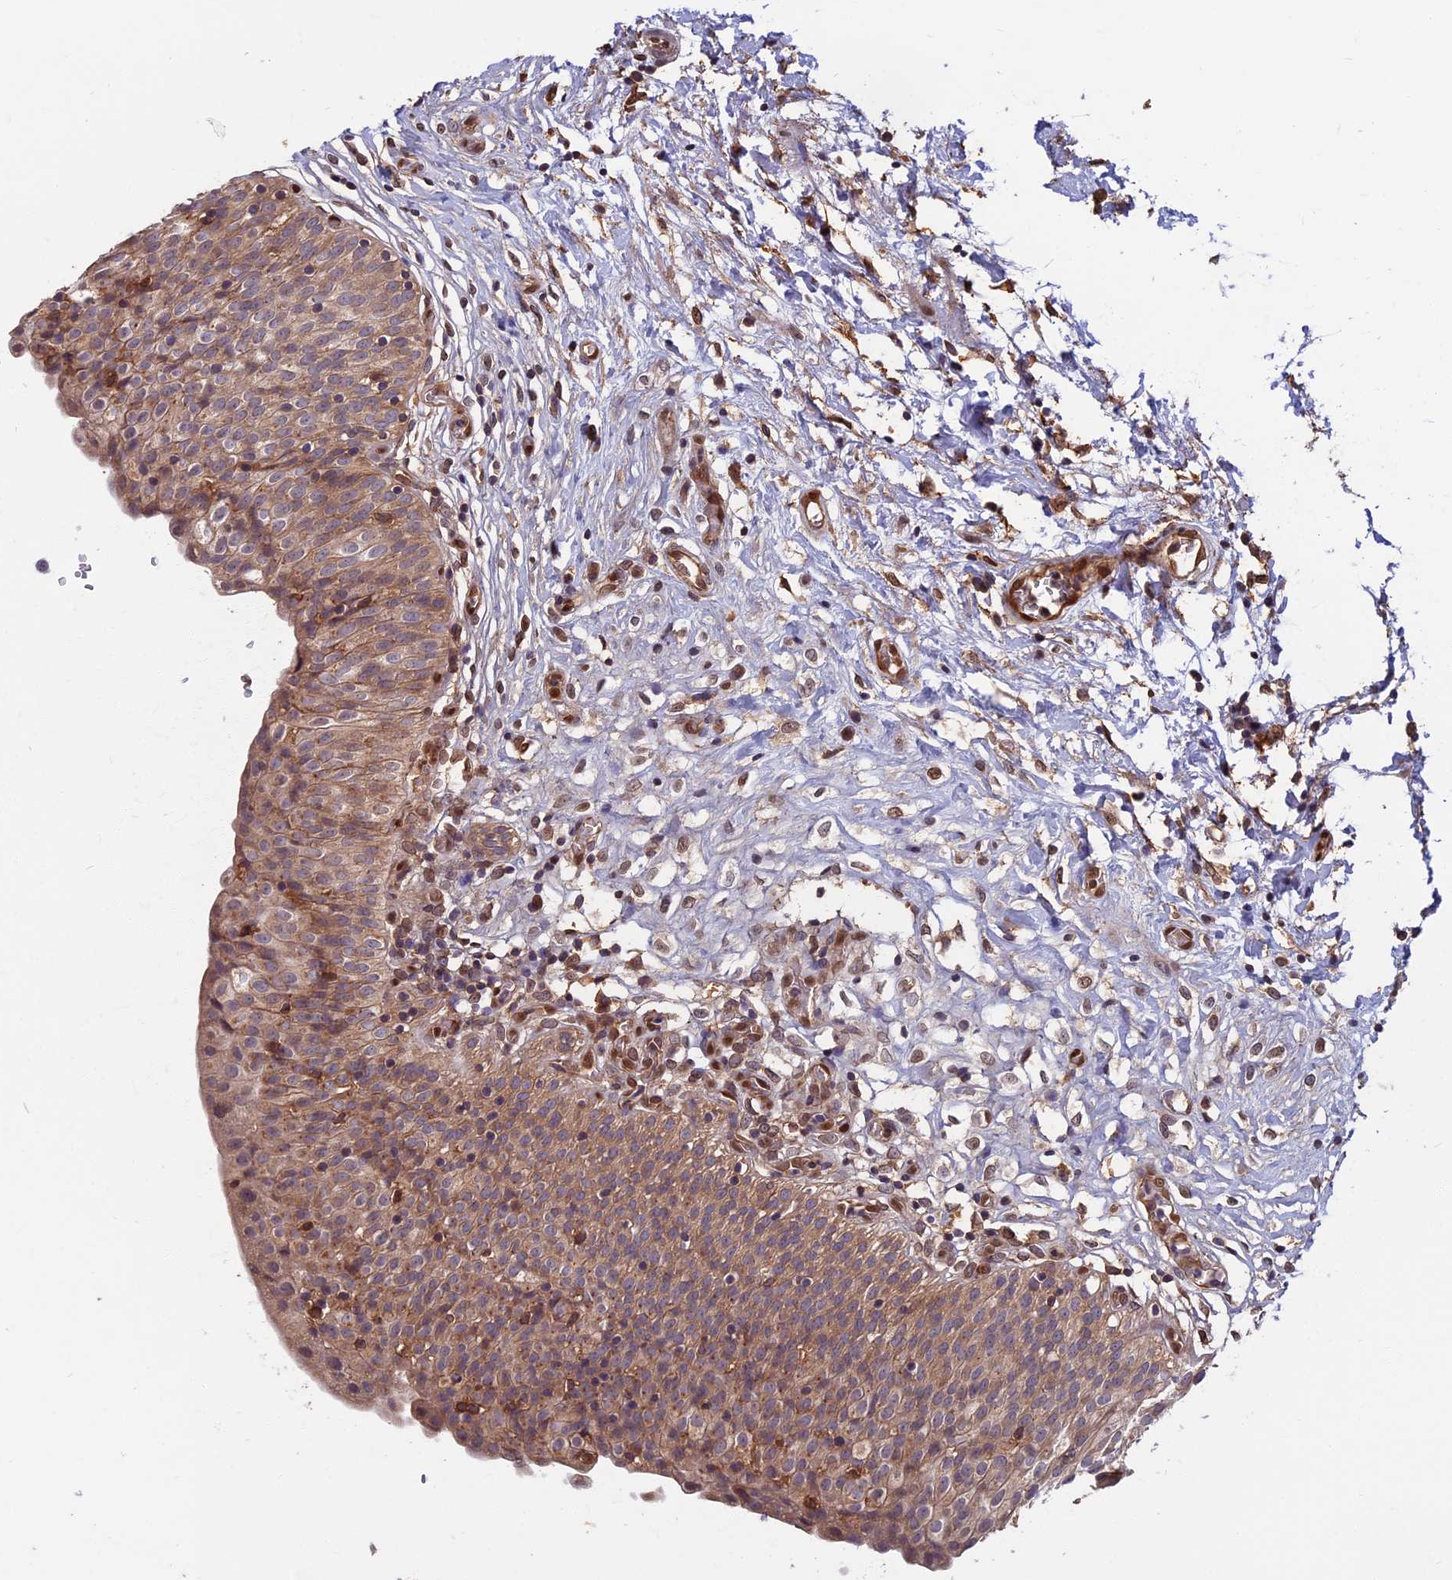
{"staining": {"intensity": "moderate", "quantity": ">75%", "location": "cytoplasmic/membranous,nuclear"}, "tissue": "urinary bladder", "cell_type": "Urothelial cells", "image_type": "normal", "snomed": [{"axis": "morphology", "description": "Normal tissue, NOS"}, {"axis": "topography", "description": "Urinary bladder"}], "caption": "This photomicrograph exhibits normal urinary bladder stained with immunohistochemistry to label a protein in brown. The cytoplasmic/membranous,nuclear of urothelial cells show moderate positivity for the protein. Nuclei are counter-stained blue.", "gene": "SPG11", "patient": {"sex": "male", "age": 55}}